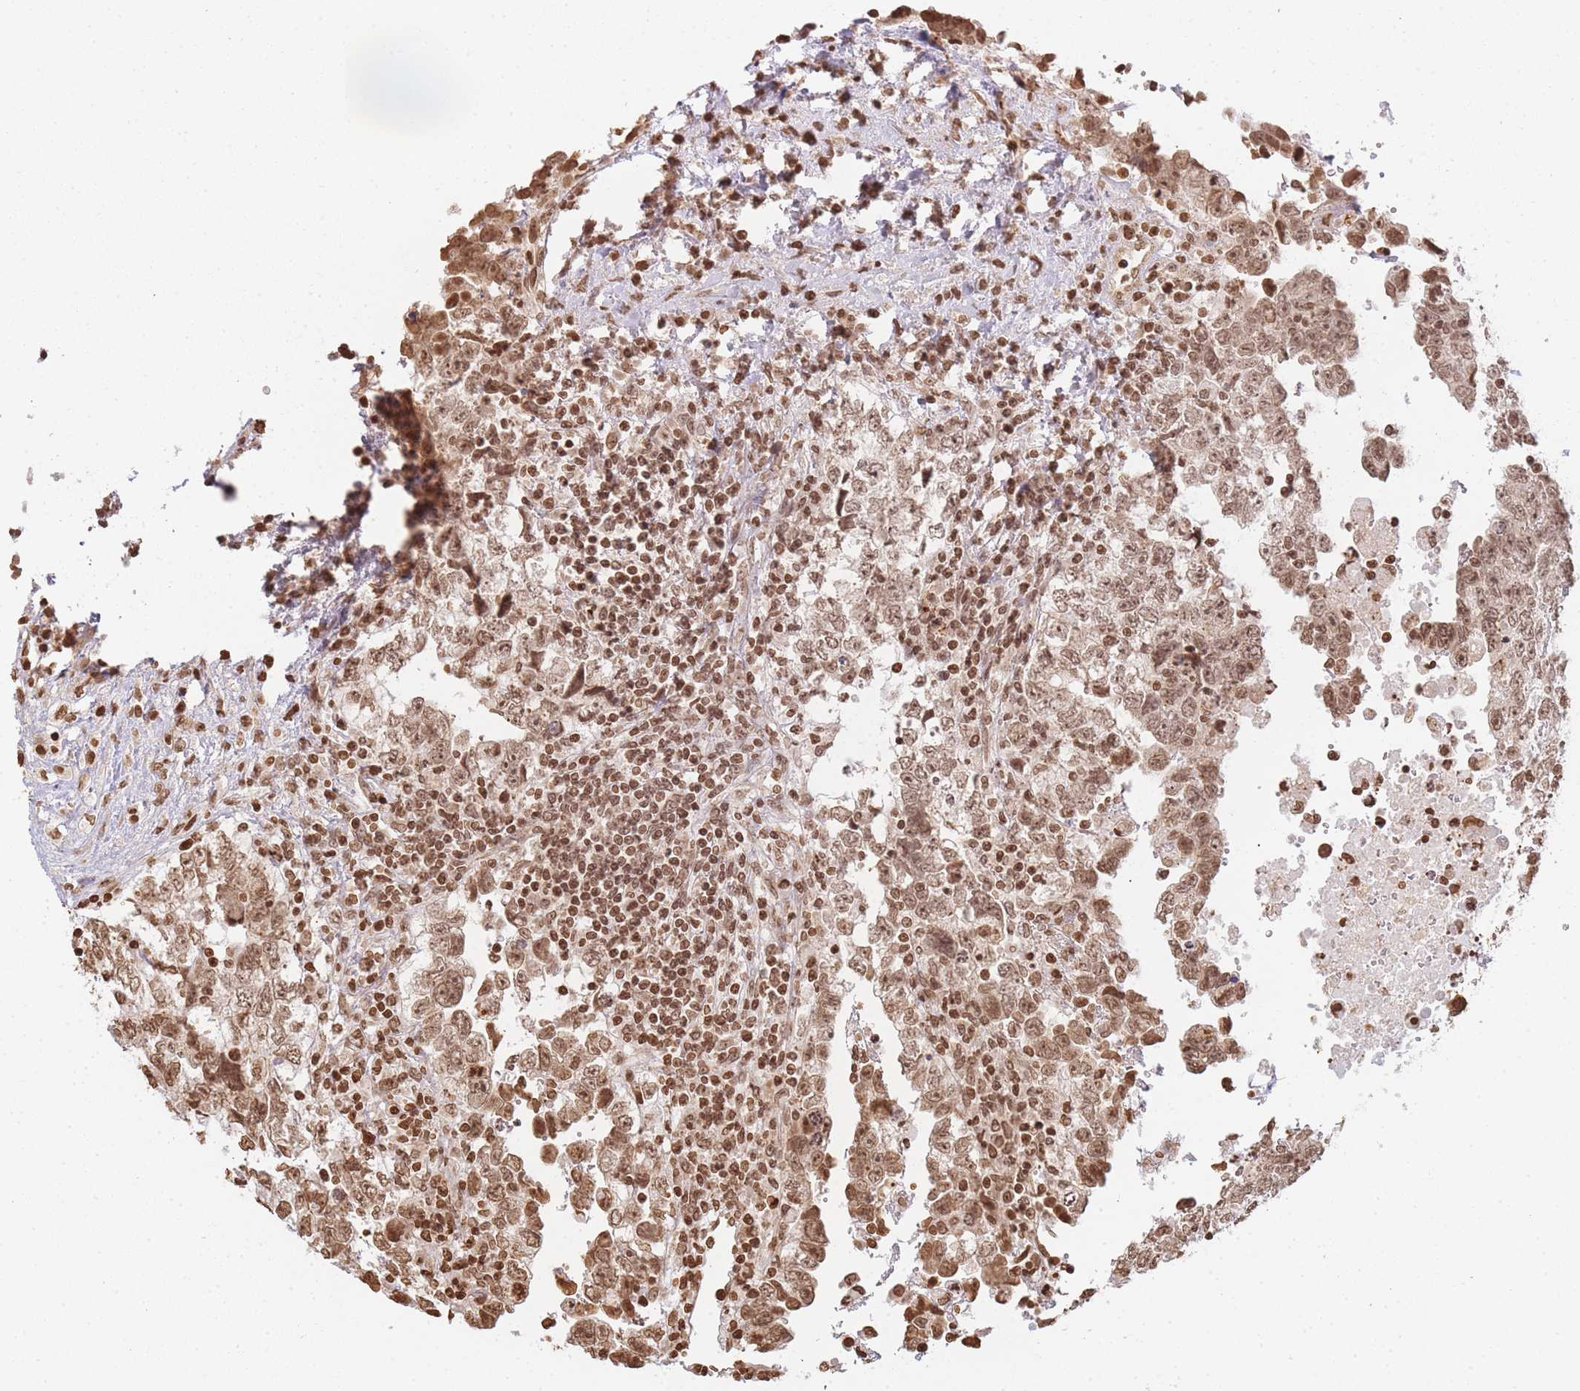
{"staining": {"intensity": "moderate", "quantity": ">75%", "location": "nuclear"}, "tissue": "testis cancer", "cell_type": "Tumor cells", "image_type": "cancer", "snomed": [{"axis": "morphology", "description": "Carcinoma, Embryonal, NOS"}, {"axis": "topography", "description": "Testis"}], "caption": "Moderate nuclear protein positivity is present in about >75% of tumor cells in testis cancer (embryonal carcinoma).", "gene": "WWTR1", "patient": {"sex": "male", "age": 37}}